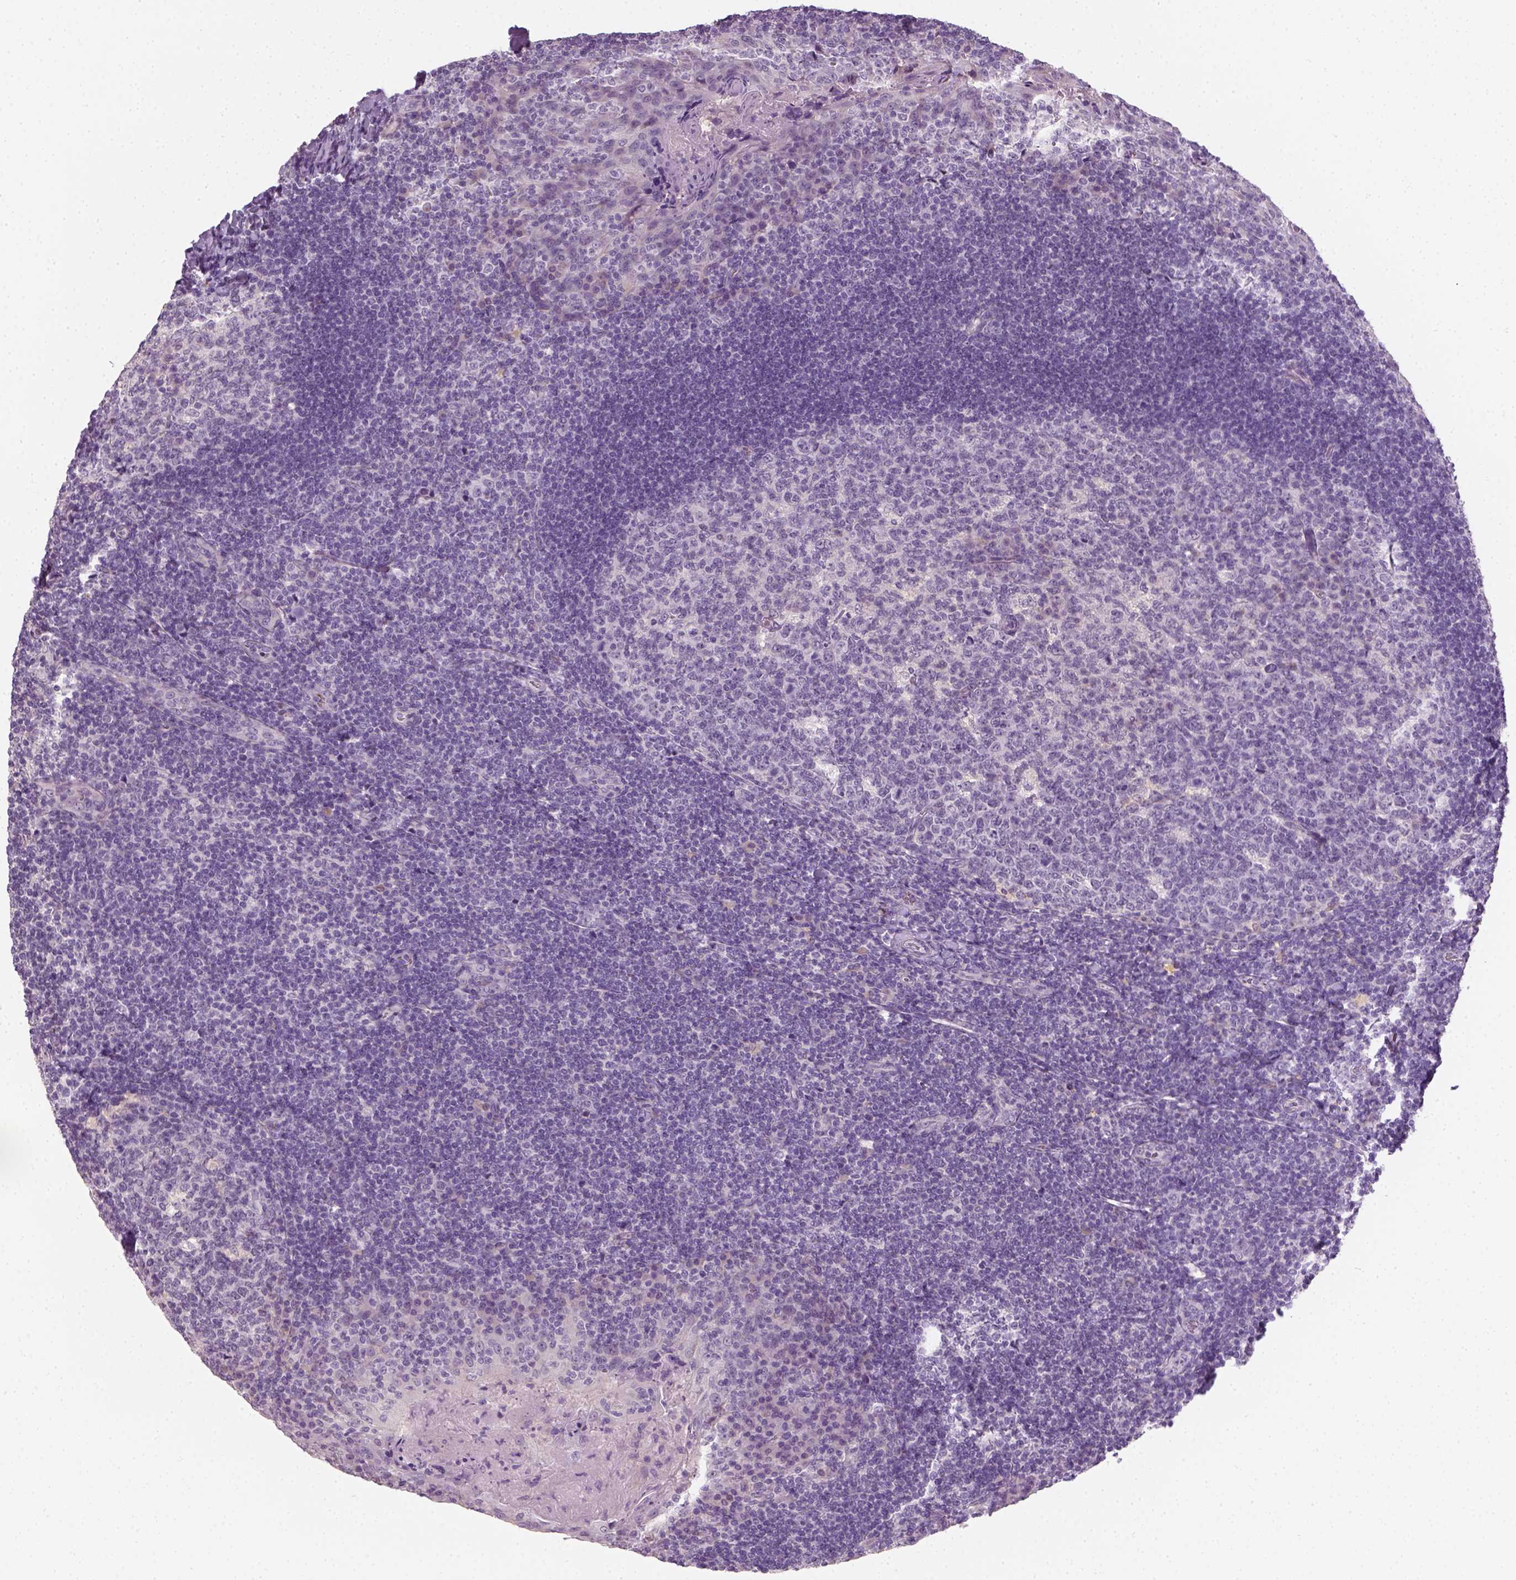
{"staining": {"intensity": "negative", "quantity": "none", "location": "none"}, "tissue": "tonsil", "cell_type": "Germinal center cells", "image_type": "normal", "snomed": [{"axis": "morphology", "description": "Normal tissue, NOS"}, {"axis": "topography", "description": "Tonsil"}], "caption": "Immunohistochemical staining of unremarkable tonsil exhibits no significant positivity in germinal center cells. (DAB (3,3'-diaminobenzidine) IHC with hematoxylin counter stain).", "gene": "FAM163B", "patient": {"sex": "male", "age": 17}}